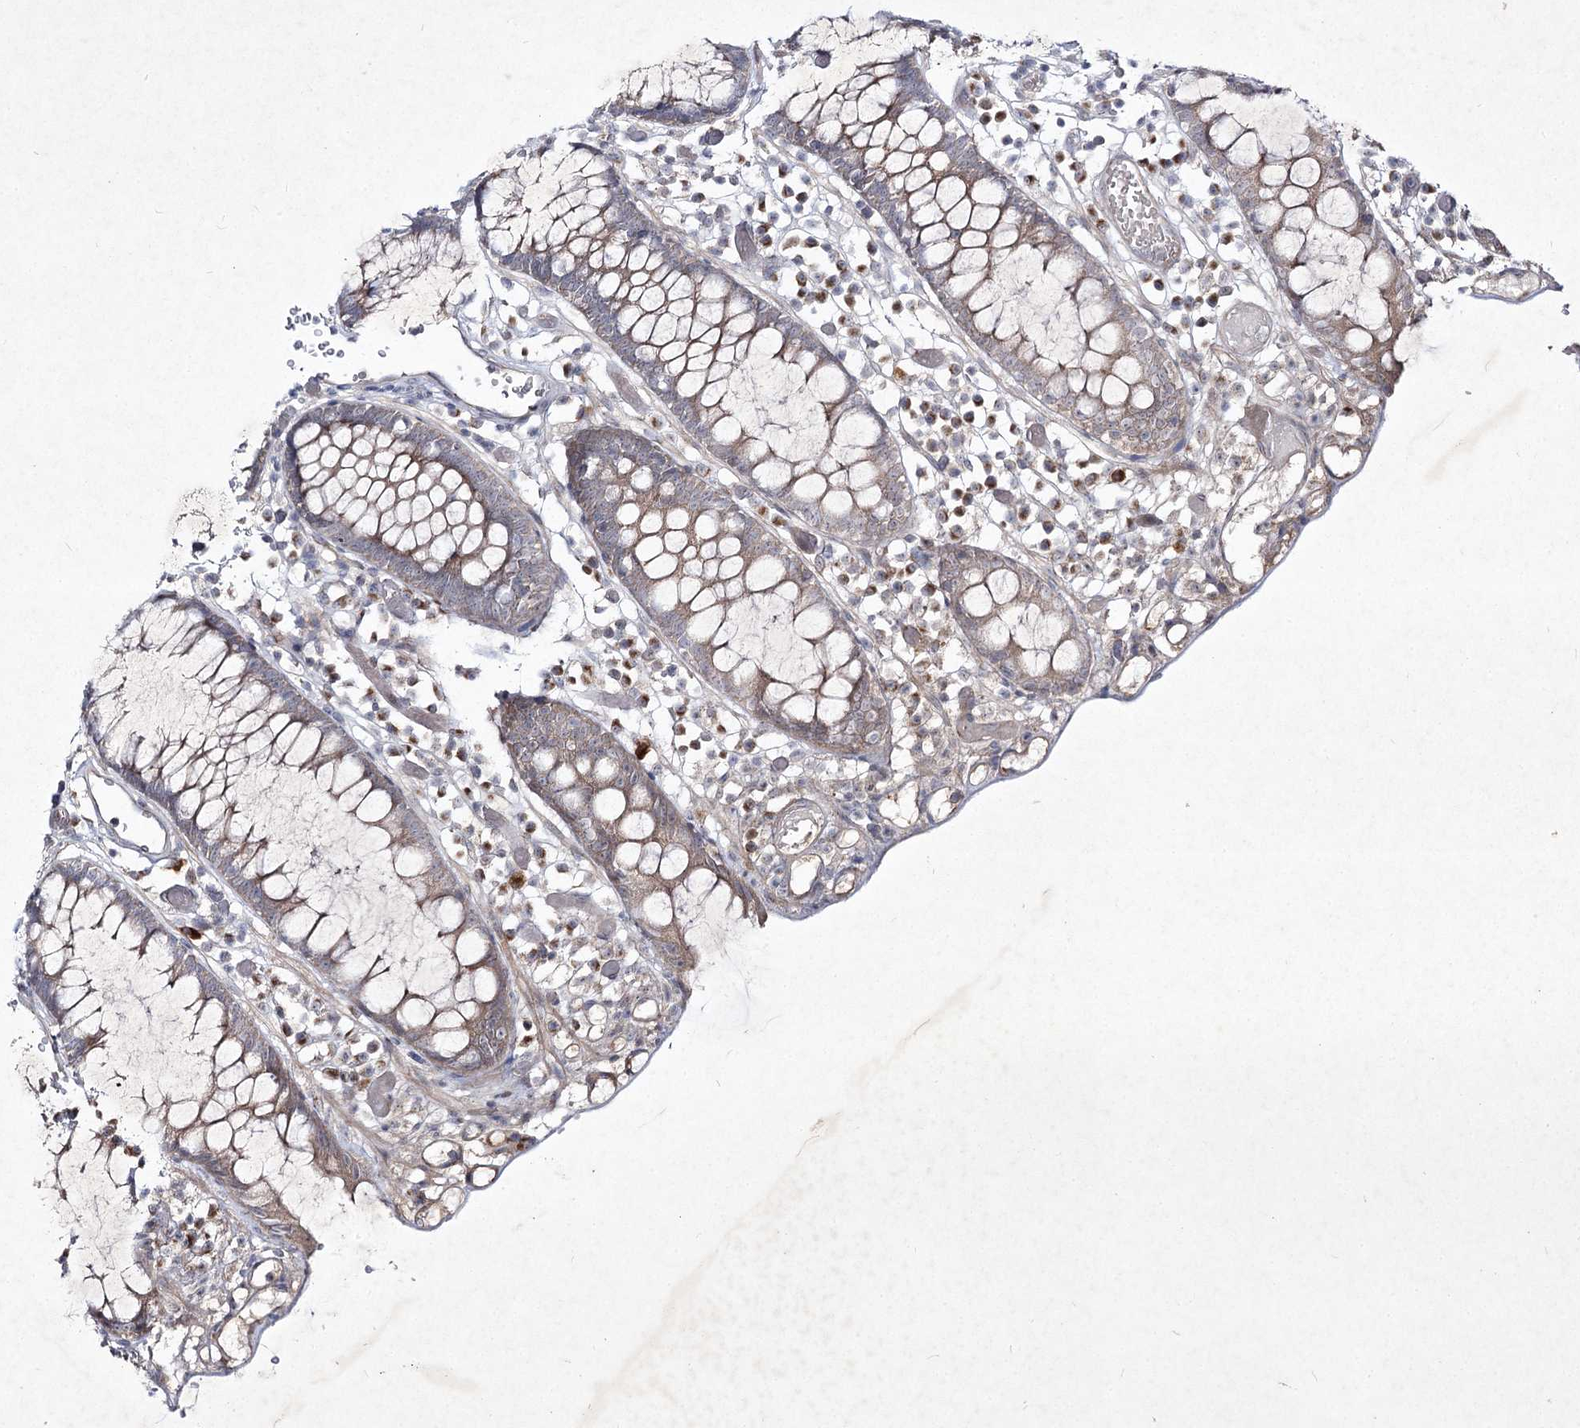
{"staining": {"intensity": "moderate", "quantity": "25%-75%", "location": "cytoplasmic/membranous"}, "tissue": "colon", "cell_type": "Endothelial cells", "image_type": "normal", "snomed": [{"axis": "morphology", "description": "Normal tissue, NOS"}, {"axis": "topography", "description": "Colon"}], "caption": "Brown immunohistochemical staining in normal human colon reveals moderate cytoplasmic/membranous expression in approximately 25%-75% of endothelial cells.", "gene": "CIB2", "patient": {"sex": "male", "age": 14}}